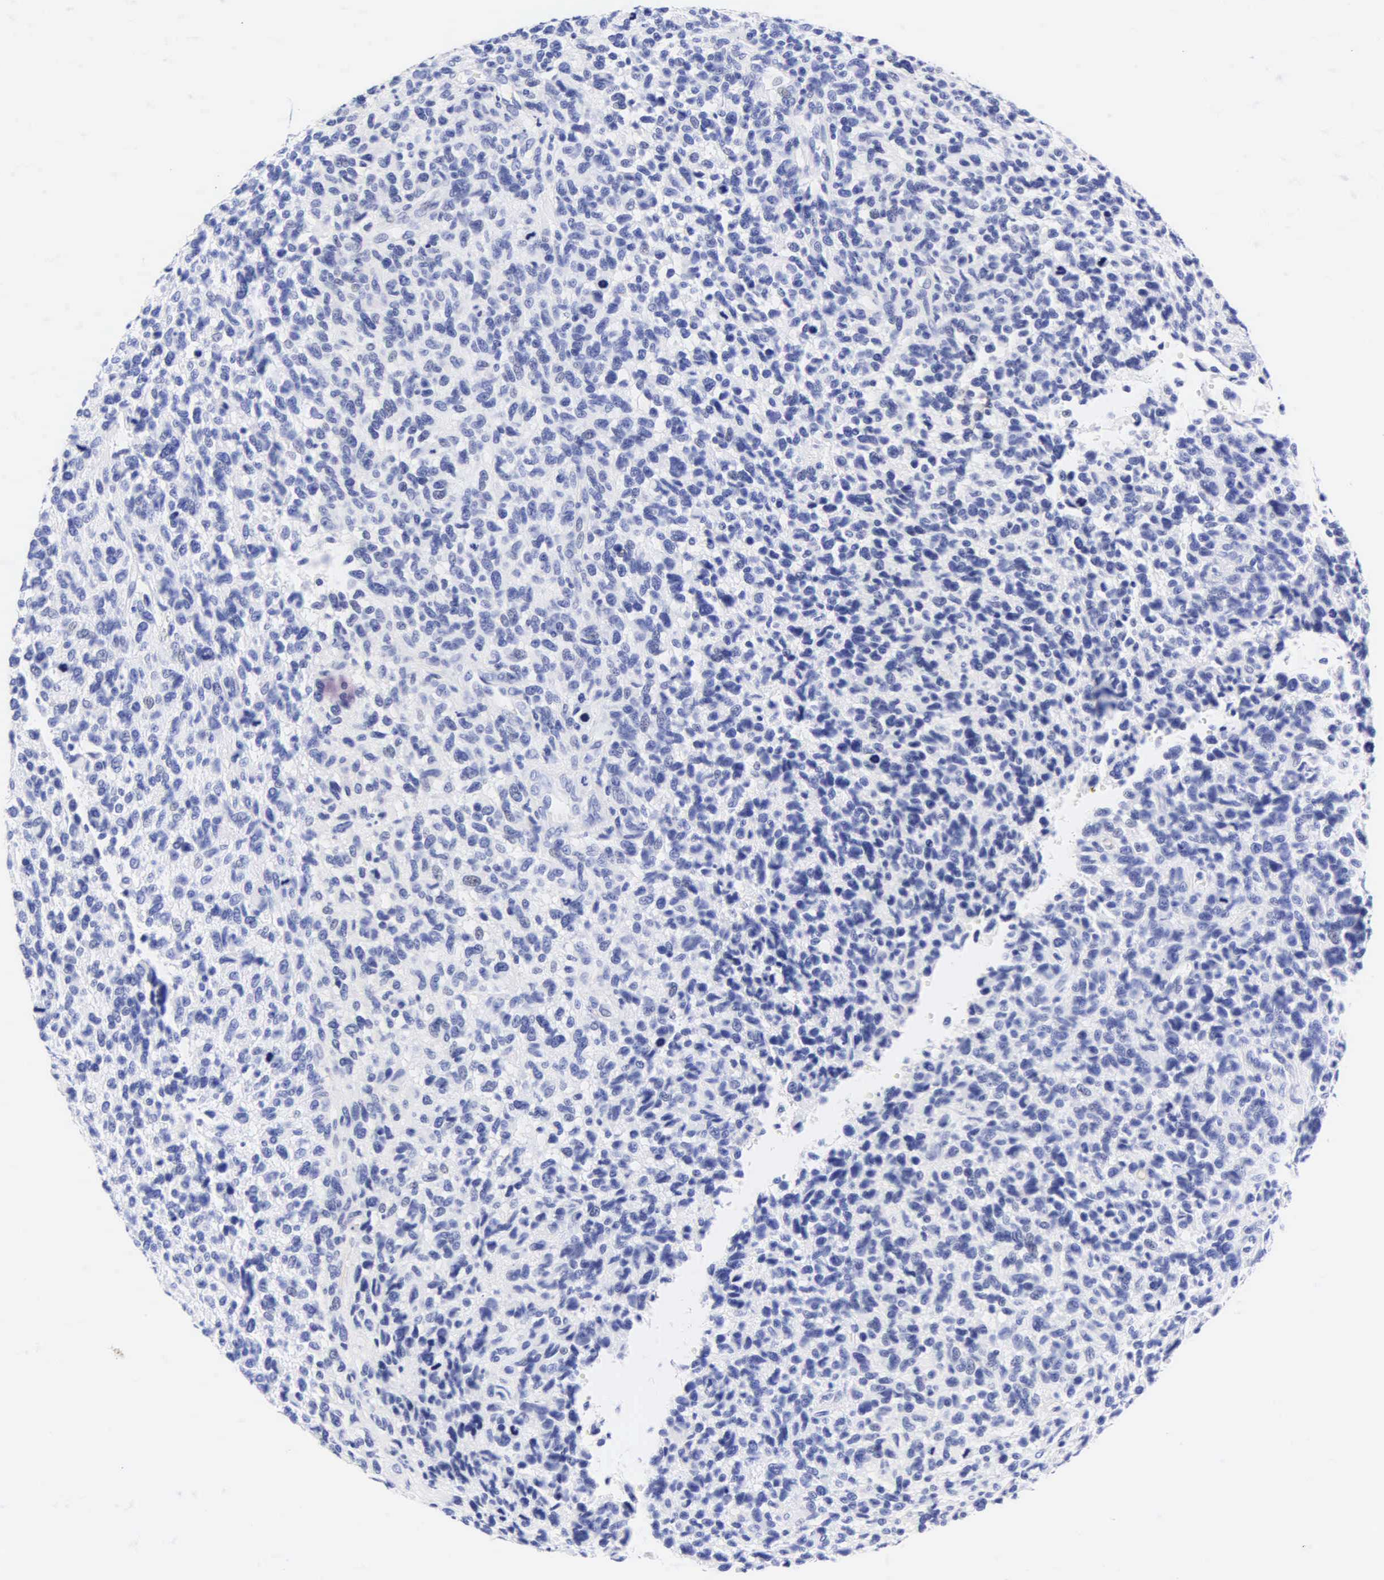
{"staining": {"intensity": "negative", "quantity": "none", "location": "none"}, "tissue": "glioma", "cell_type": "Tumor cells", "image_type": "cancer", "snomed": [{"axis": "morphology", "description": "Glioma, malignant, High grade"}, {"axis": "topography", "description": "Brain"}], "caption": "IHC photomicrograph of neoplastic tissue: human high-grade glioma (malignant) stained with DAB (3,3'-diaminobenzidine) exhibits no significant protein expression in tumor cells. (DAB (3,3'-diaminobenzidine) IHC visualized using brightfield microscopy, high magnification).", "gene": "KRT20", "patient": {"sex": "male", "age": 77}}